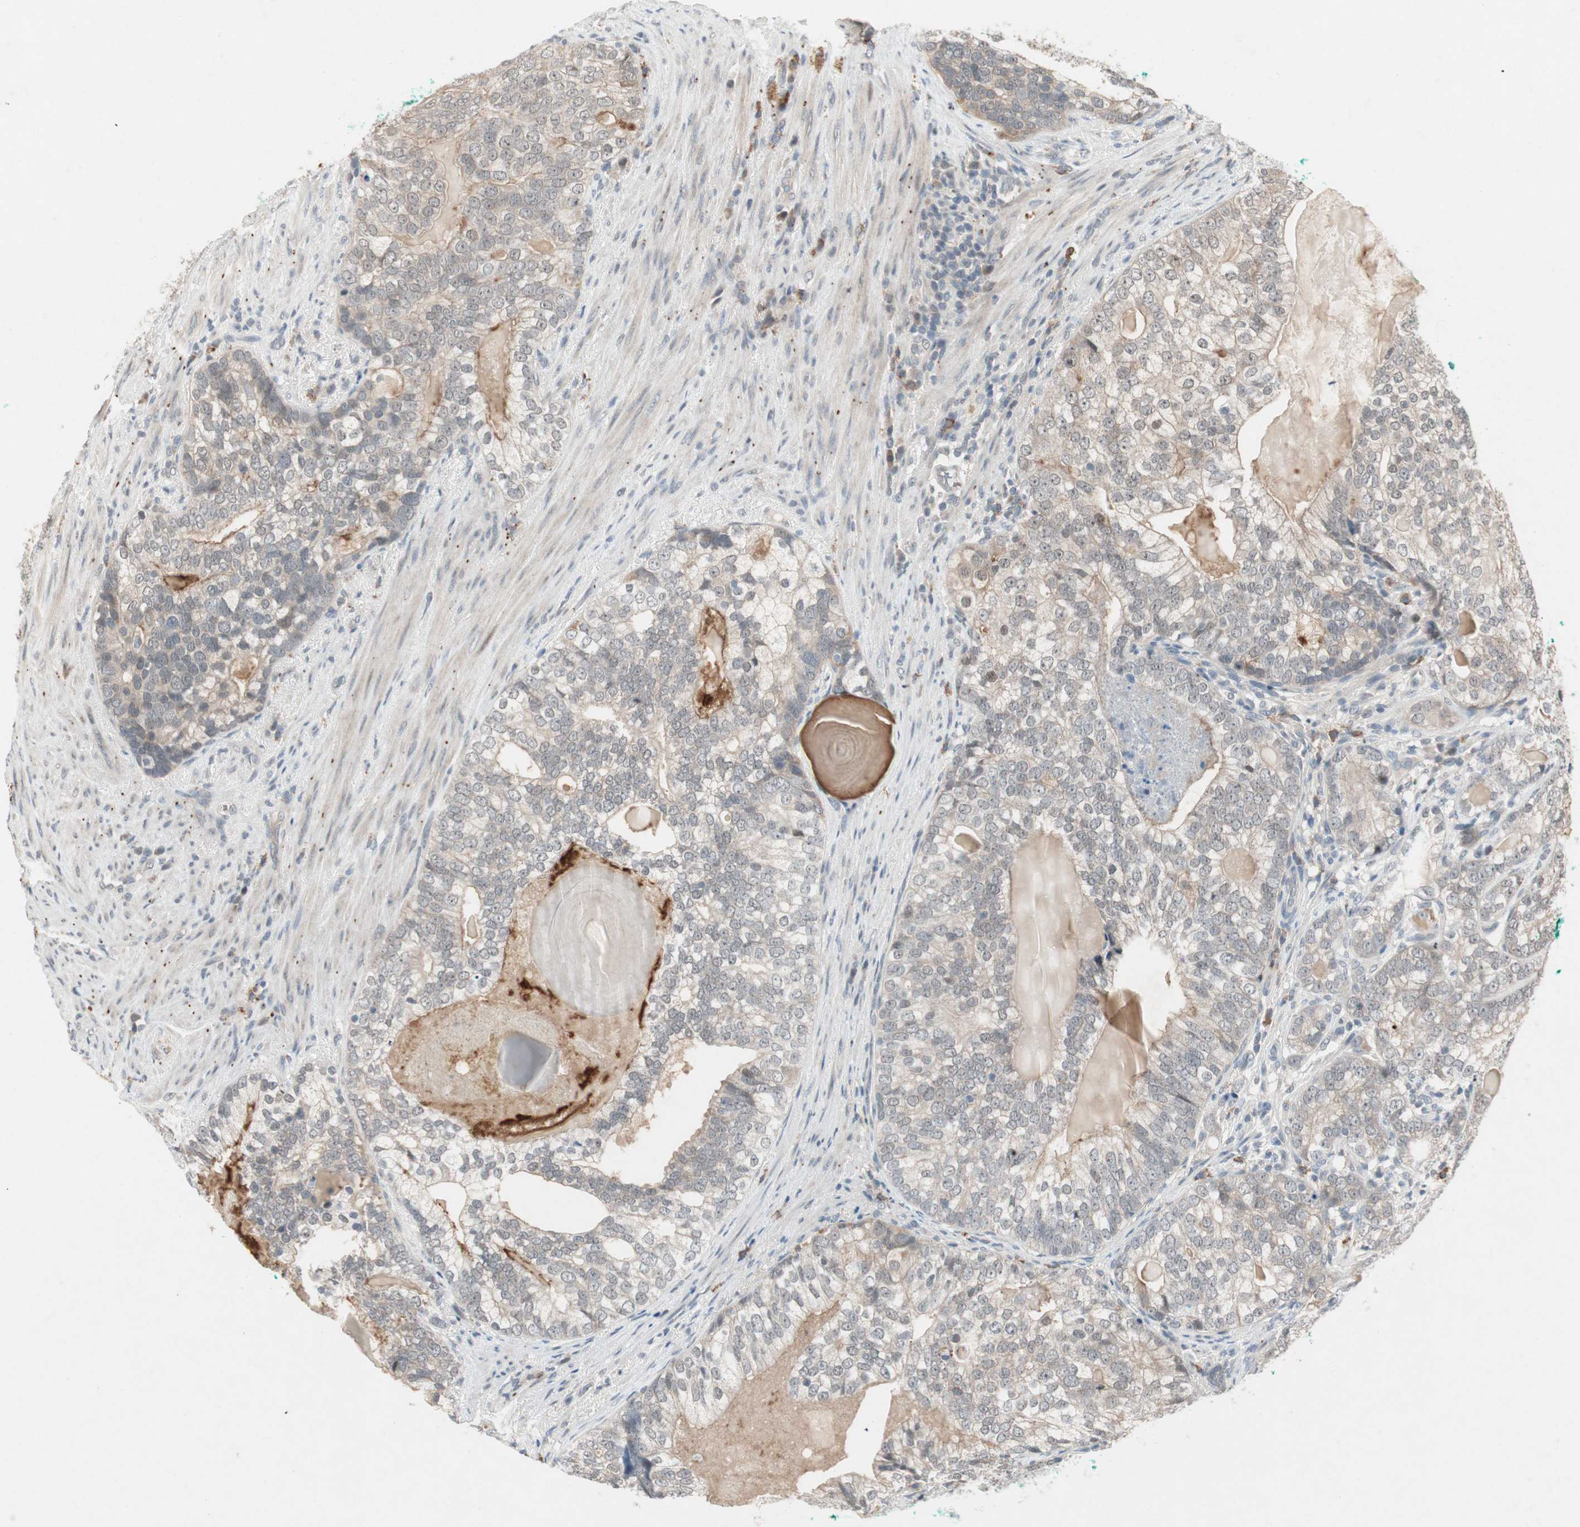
{"staining": {"intensity": "weak", "quantity": "25%-75%", "location": "cytoplasmic/membranous"}, "tissue": "prostate cancer", "cell_type": "Tumor cells", "image_type": "cancer", "snomed": [{"axis": "morphology", "description": "Adenocarcinoma, High grade"}, {"axis": "topography", "description": "Prostate"}], "caption": "Immunohistochemical staining of adenocarcinoma (high-grade) (prostate) displays weak cytoplasmic/membranous protein expression in about 25%-75% of tumor cells.", "gene": "RTL6", "patient": {"sex": "male", "age": 66}}